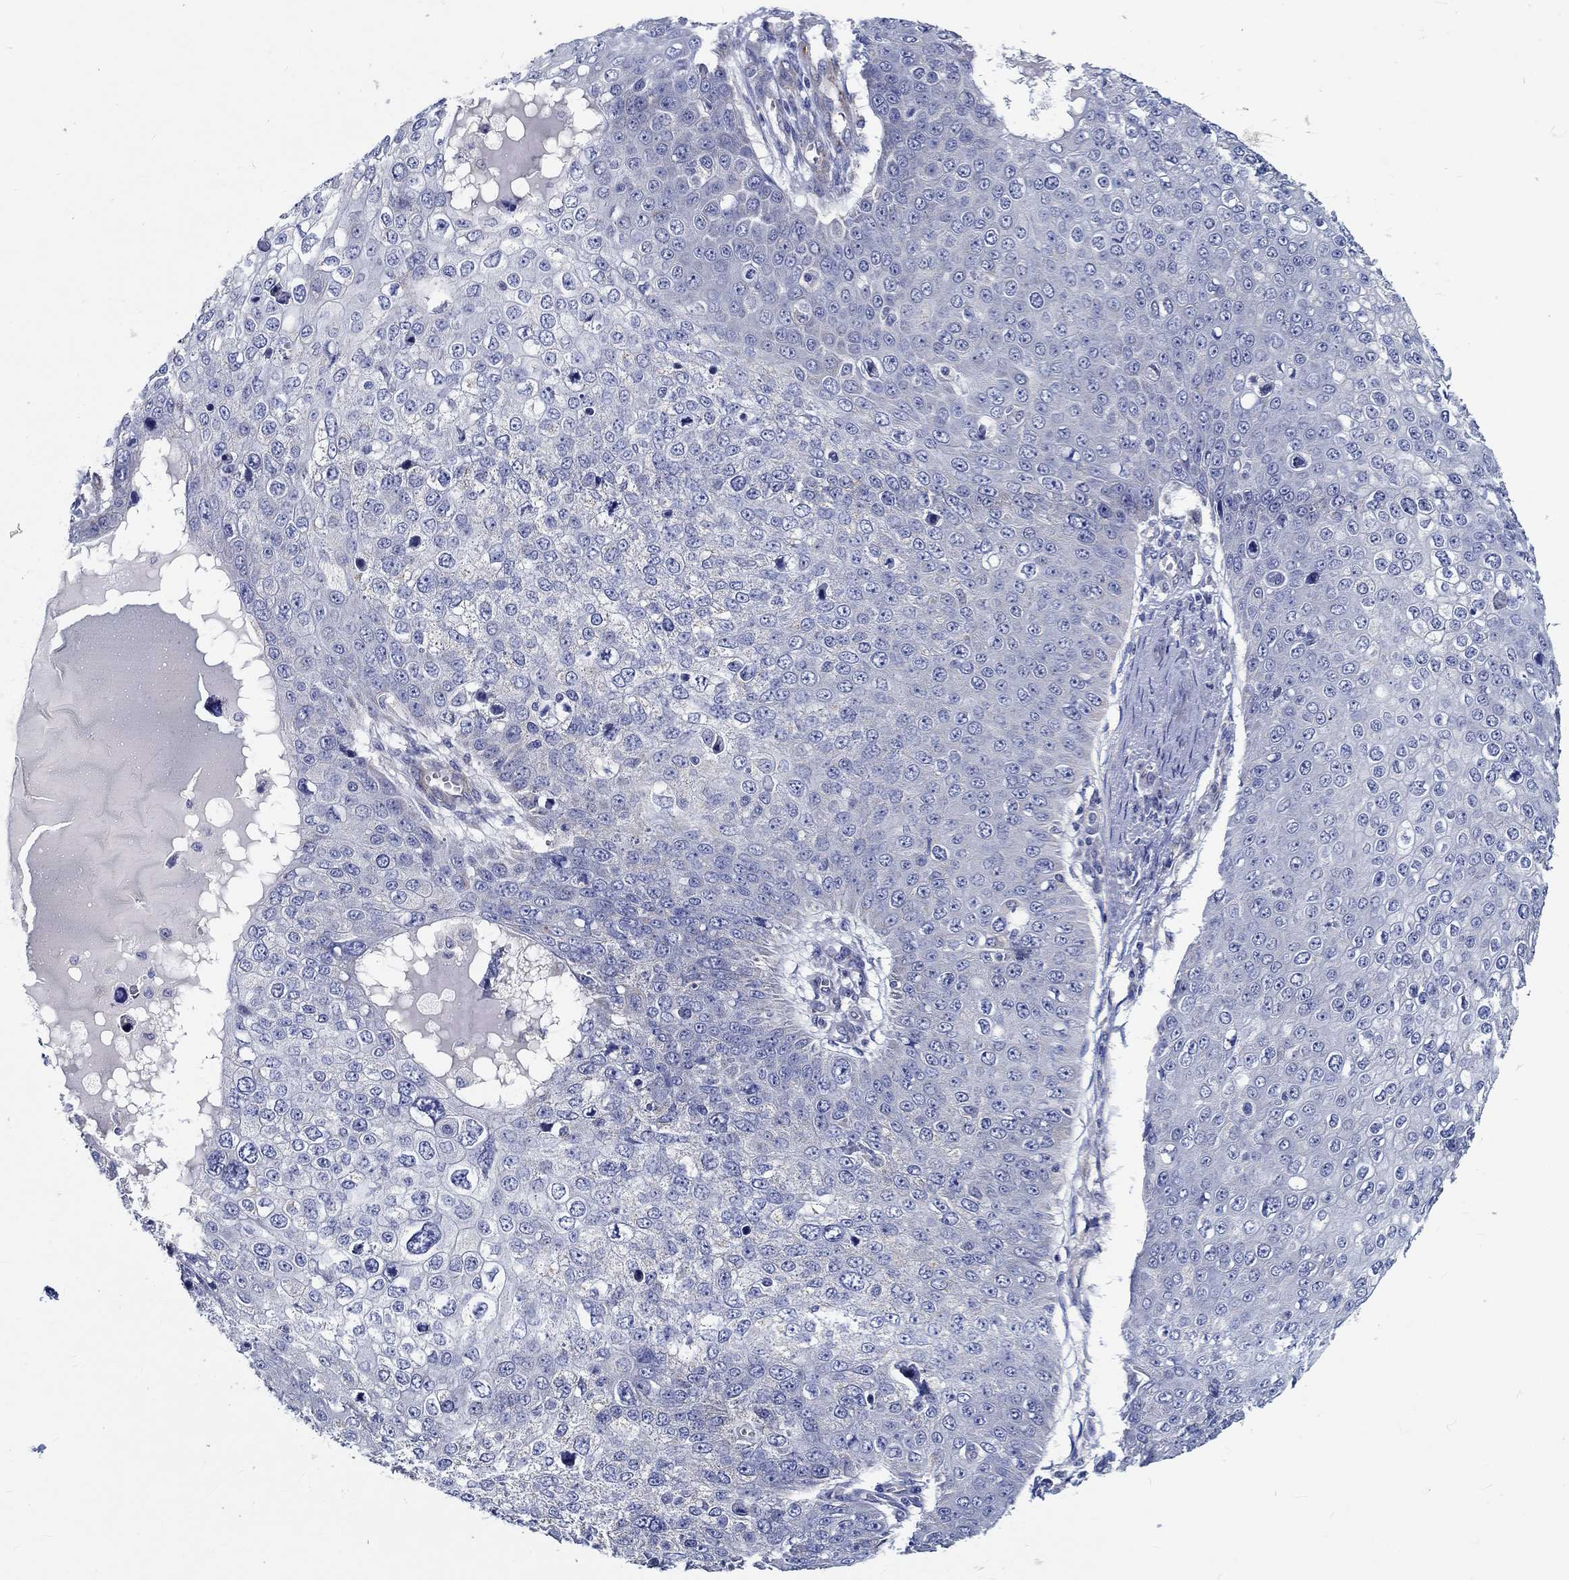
{"staining": {"intensity": "negative", "quantity": "none", "location": "none"}, "tissue": "skin cancer", "cell_type": "Tumor cells", "image_type": "cancer", "snomed": [{"axis": "morphology", "description": "Squamous cell carcinoma, NOS"}, {"axis": "topography", "description": "Skin"}], "caption": "Immunohistochemistry (IHC) of human skin squamous cell carcinoma displays no staining in tumor cells.", "gene": "MYBPC1", "patient": {"sex": "male", "age": 71}}